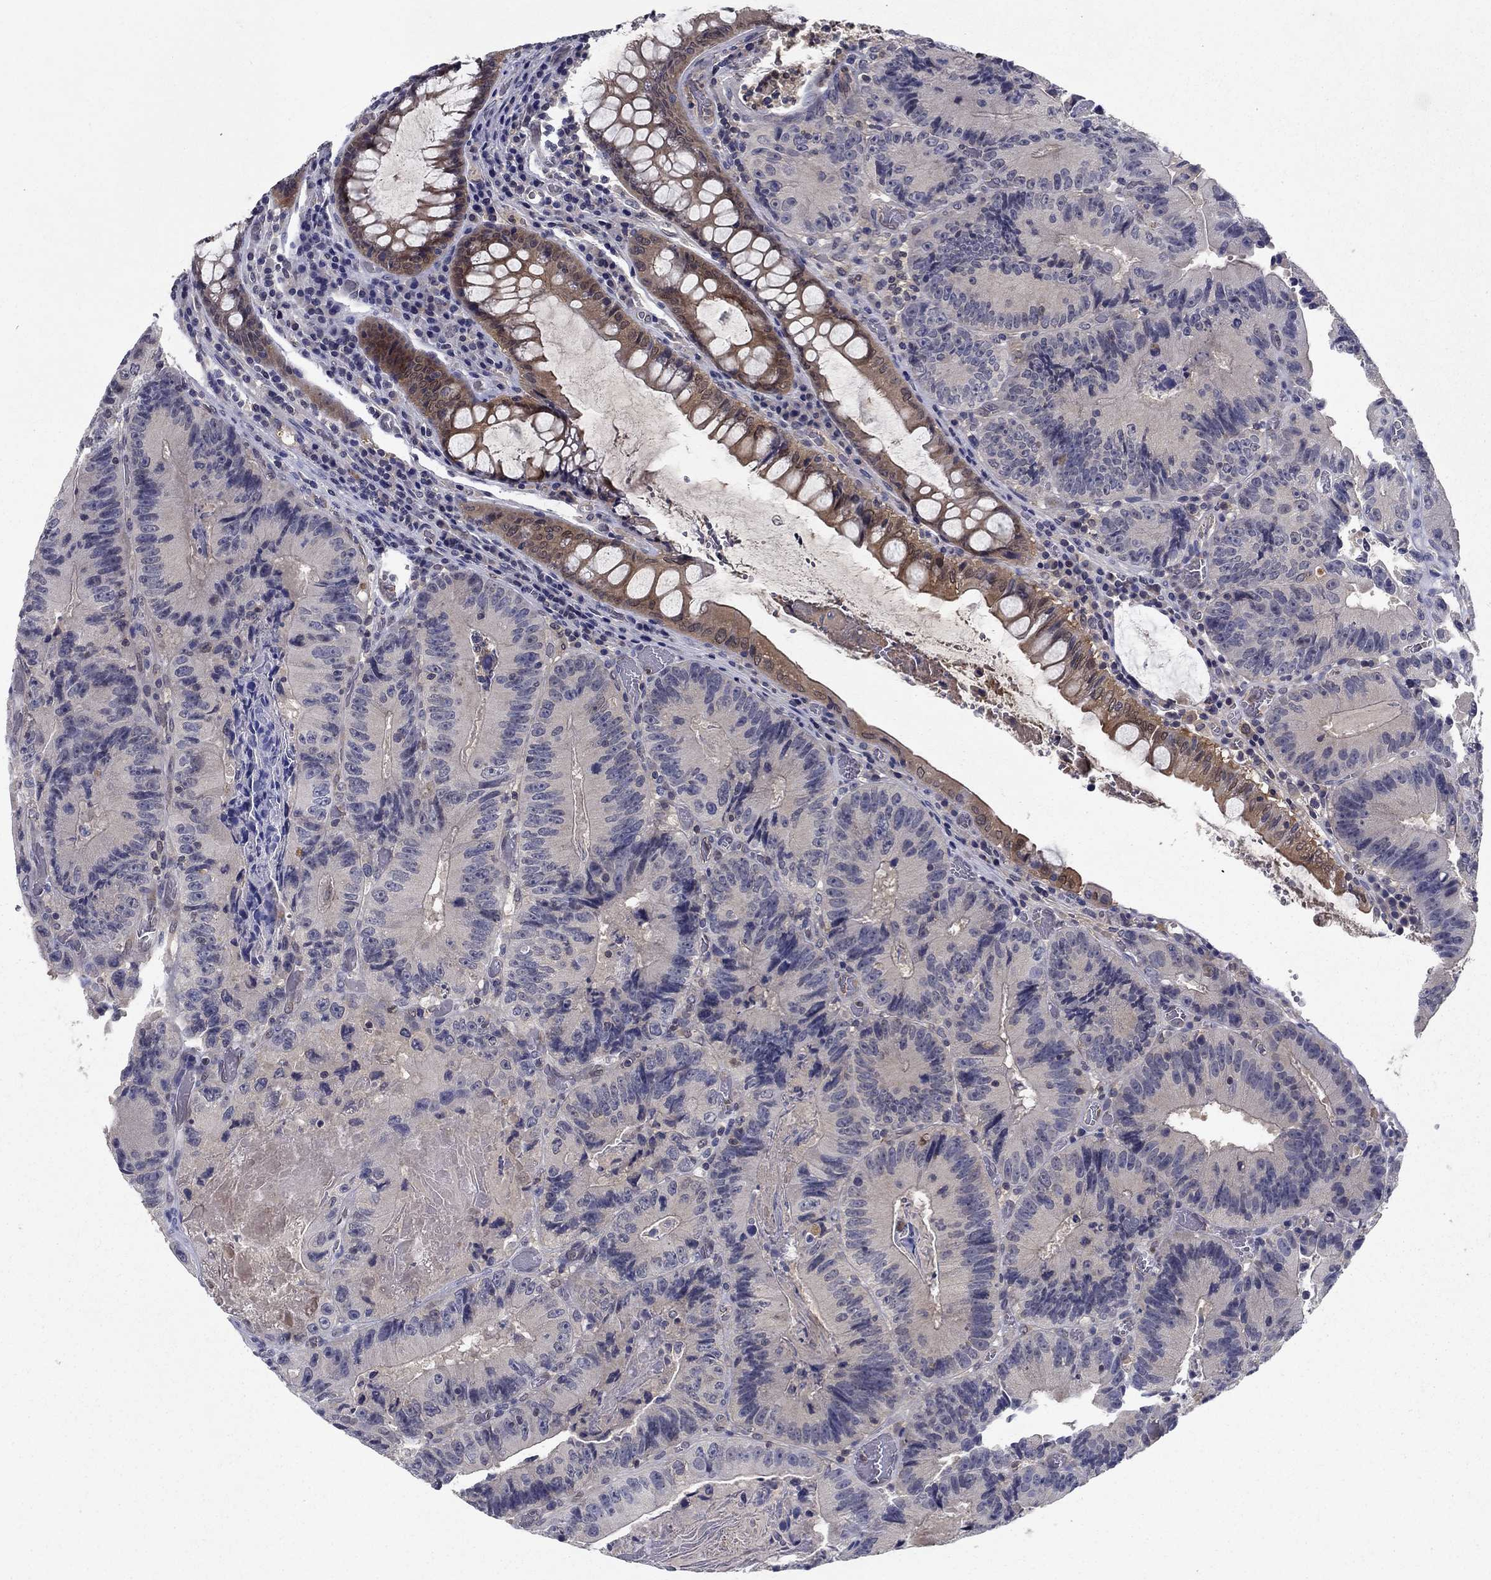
{"staining": {"intensity": "negative", "quantity": "none", "location": "none"}, "tissue": "colorectal cancer", "cell_type": "Tumor cells", "image_type": "cancer", "snomed": [{"axis": "morphology", "description": "Adenocarcinoma, NOS"}, {"axis": "topography", "description": "Colon"}], "caption": "Immunohistochemistry (IHC) image of human colorectal cancer (adenocarcinoma) stained for a protein (brown), which shows no expression in tumor cells. (Stains: DAB immunohistochemistry with hematoxylin counter stain, Microscopy: brightfield microscopy at high magnification).", "gene": "GLTP", "patient": {"sex": "female", "age": 86}}